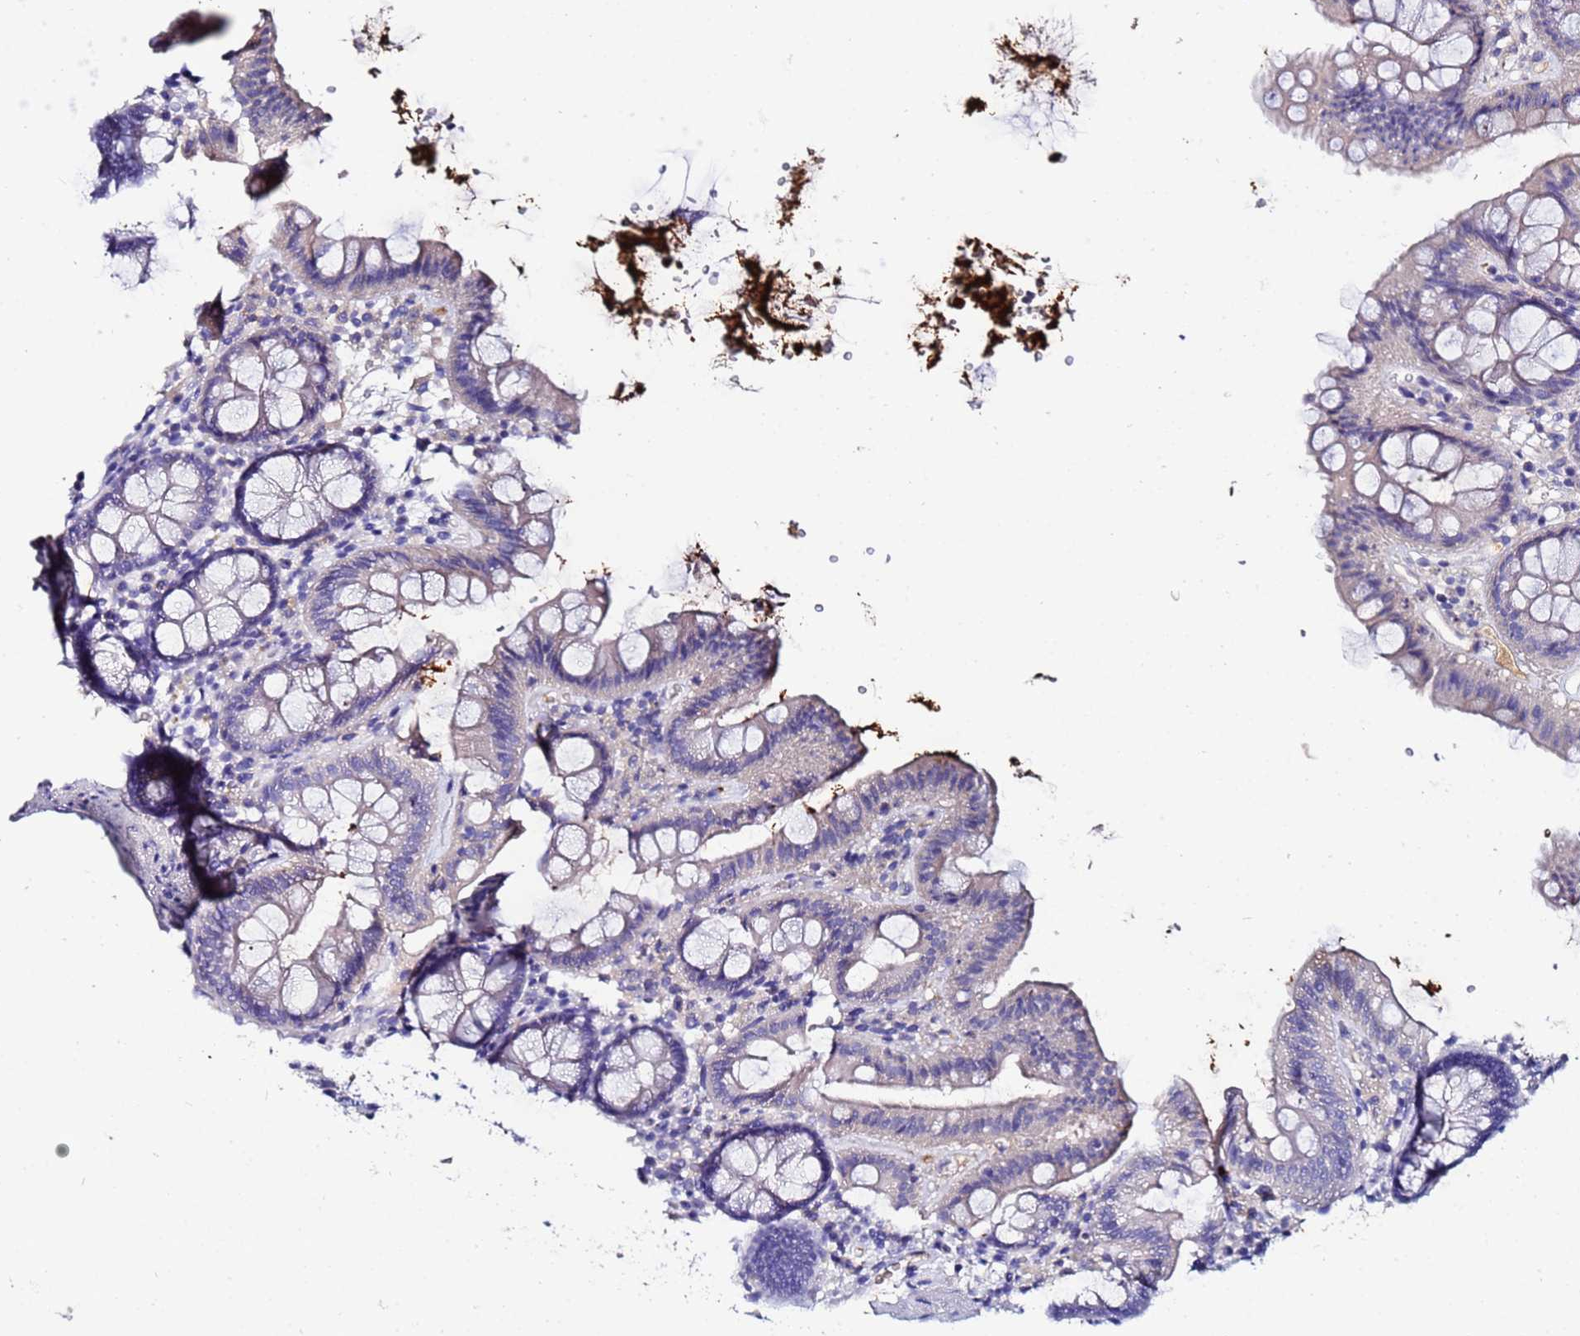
{"staining": {"intensity": "negative", "quantity": "none", "location": "none"}, "tissue": "colon", "cell_type": "Endothelial cells", "image_type": "normal", "snomed": [{"axis": "morphology", "description": "Normal tissue, NOS"}, {"axis": "topography", "description": "Colon"}], "caption": "Endothelial cells show no significant protein expression in unremarkable colon.", "gene": "TUBAL3", "patient": {"sex": "male", "age": 75}}